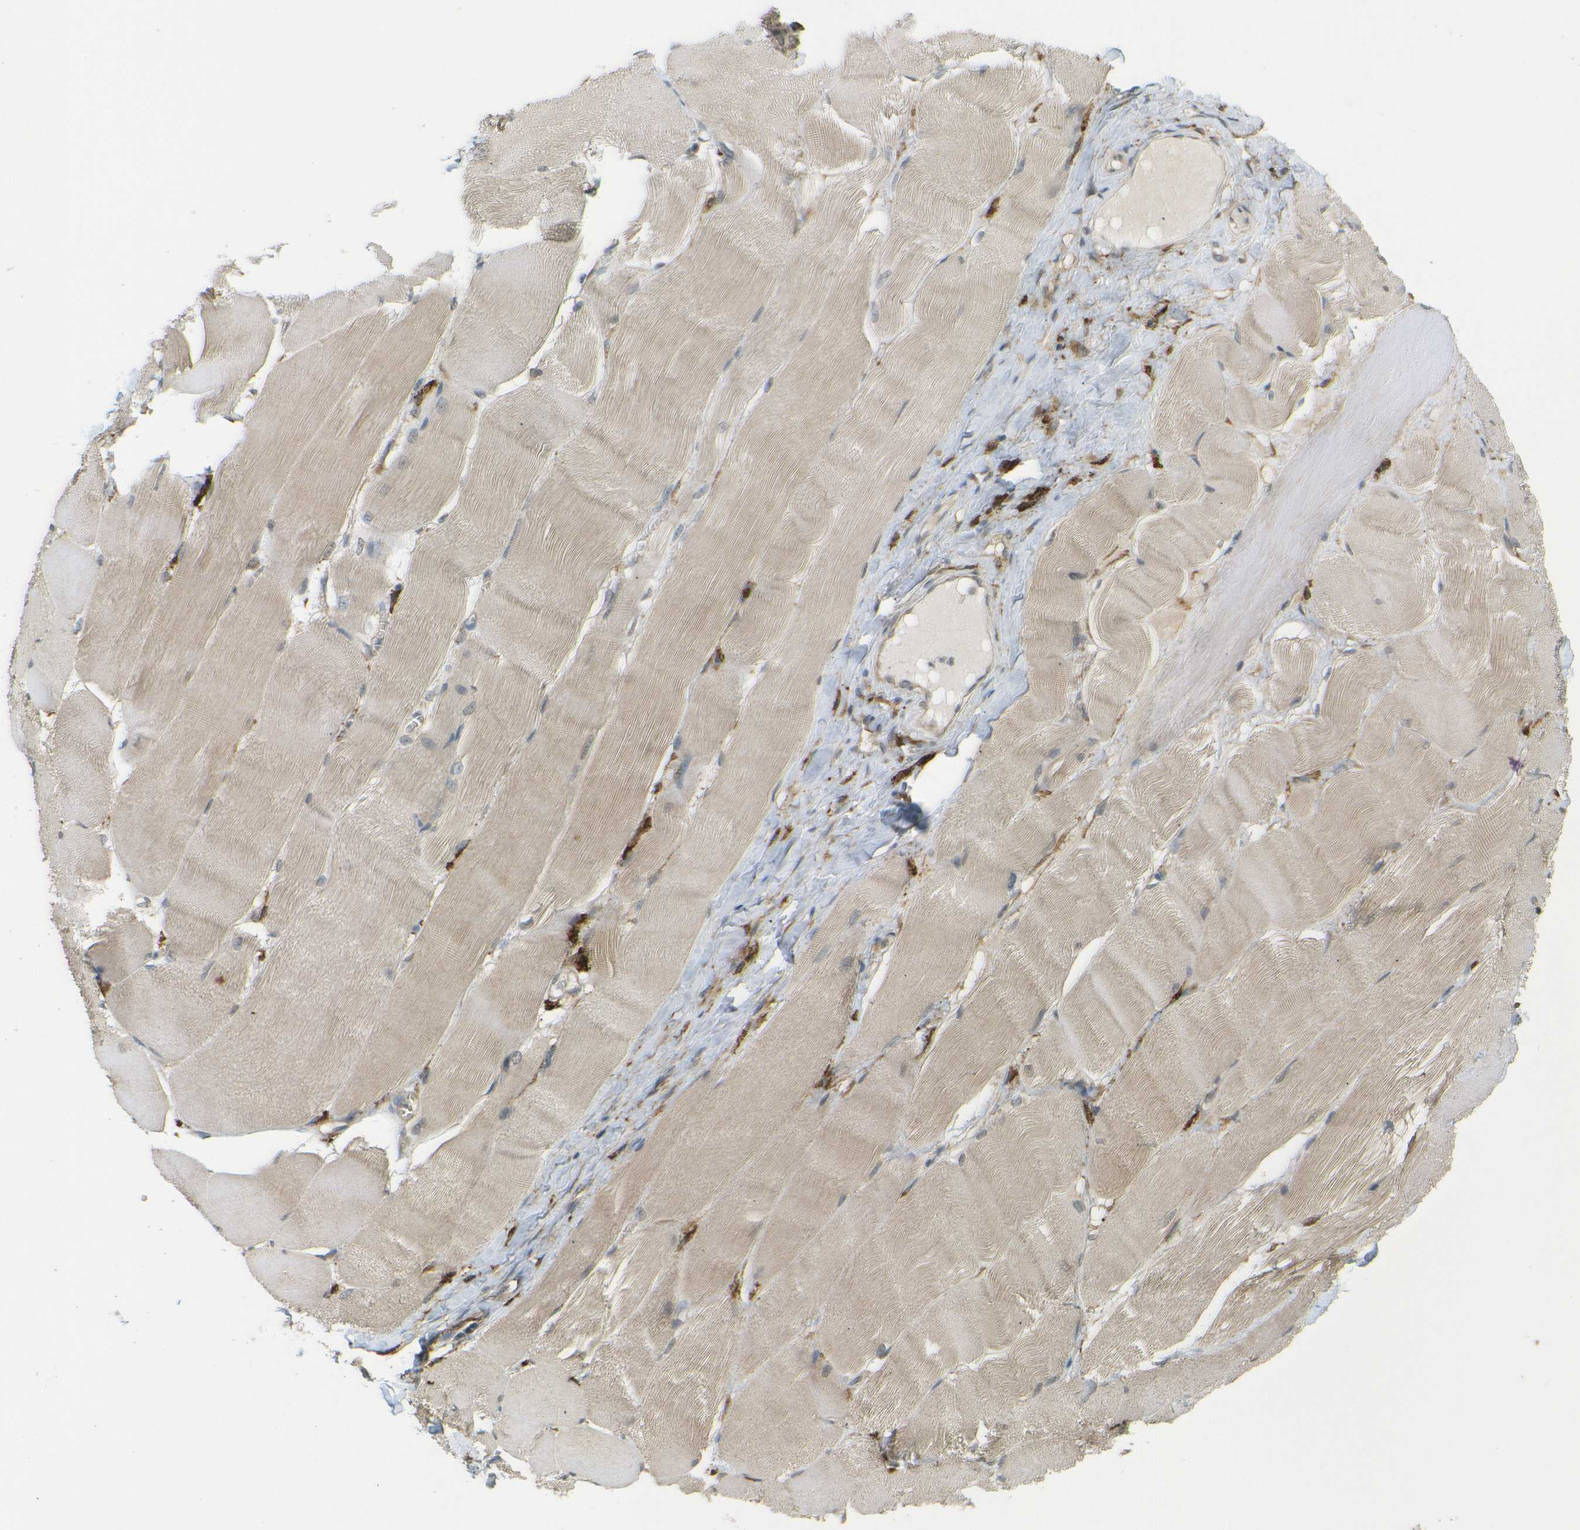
{"staining": {"intensity": "weak", "quantity": "25%-75%", "location": "cytoplasmic/membranous"}, "tissue": "skeletal muscle", "cell_type": "Myocytes", "image_type": "normal", "snomed": [{"axis": "morphology", "description": "Normal tissue, NOS"}, {"axis": "morphology", "description": "Squamous cell carcinoma, NOS"}, {"axis": "topography", "description": "Skeletal muscle"}], "caption": "This micrograph demonstrates normal skeletal muscle stained with immunohistochemistry (IHC) to label a protein in brown. The cytoplasmic/membranous of myocytes show weak positivity for the protein. Nuclei are counter-stained blue.", "gene": "DAB2", "patient": {"sex": "male", "age": 51}}